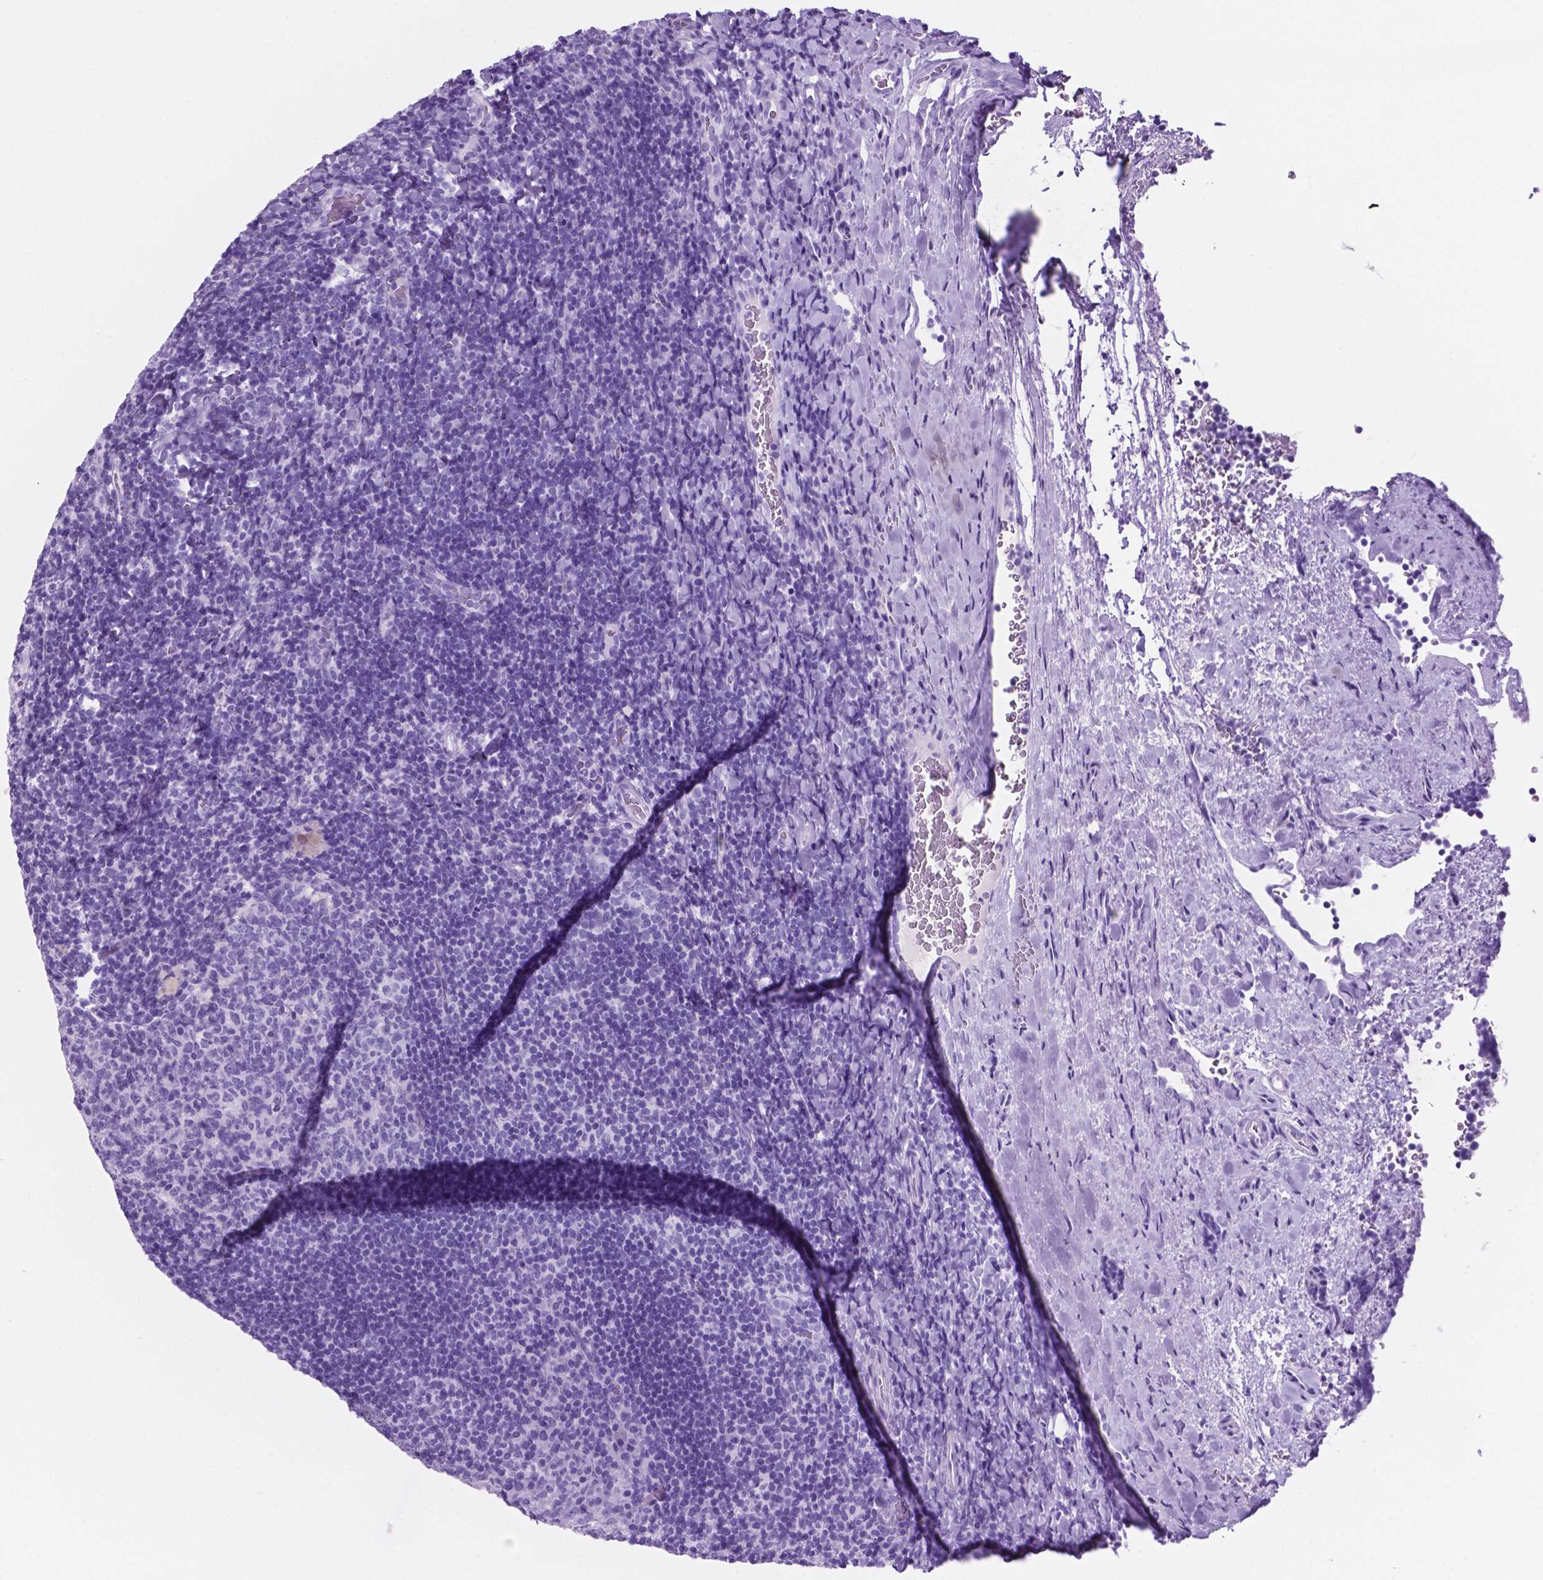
{"staining": {"intensity": "negative", "quantity": "none", "location": "none"}, "tissue": "tonsil", "cell_type": "Germinal center cells", "image_type": "normal", "snomed": [{"axis": "morphology", "description": "Normal tissue, NOS"}, {"axis": "topography", "description": "Tonsil"}], "caption": "This is an immunohistochemistry micrograph of unremarkable tonsil. There is no staining in germinal center cells.", "gene": "C17orf107", "patient": {"sex": "male", "age": 17}}